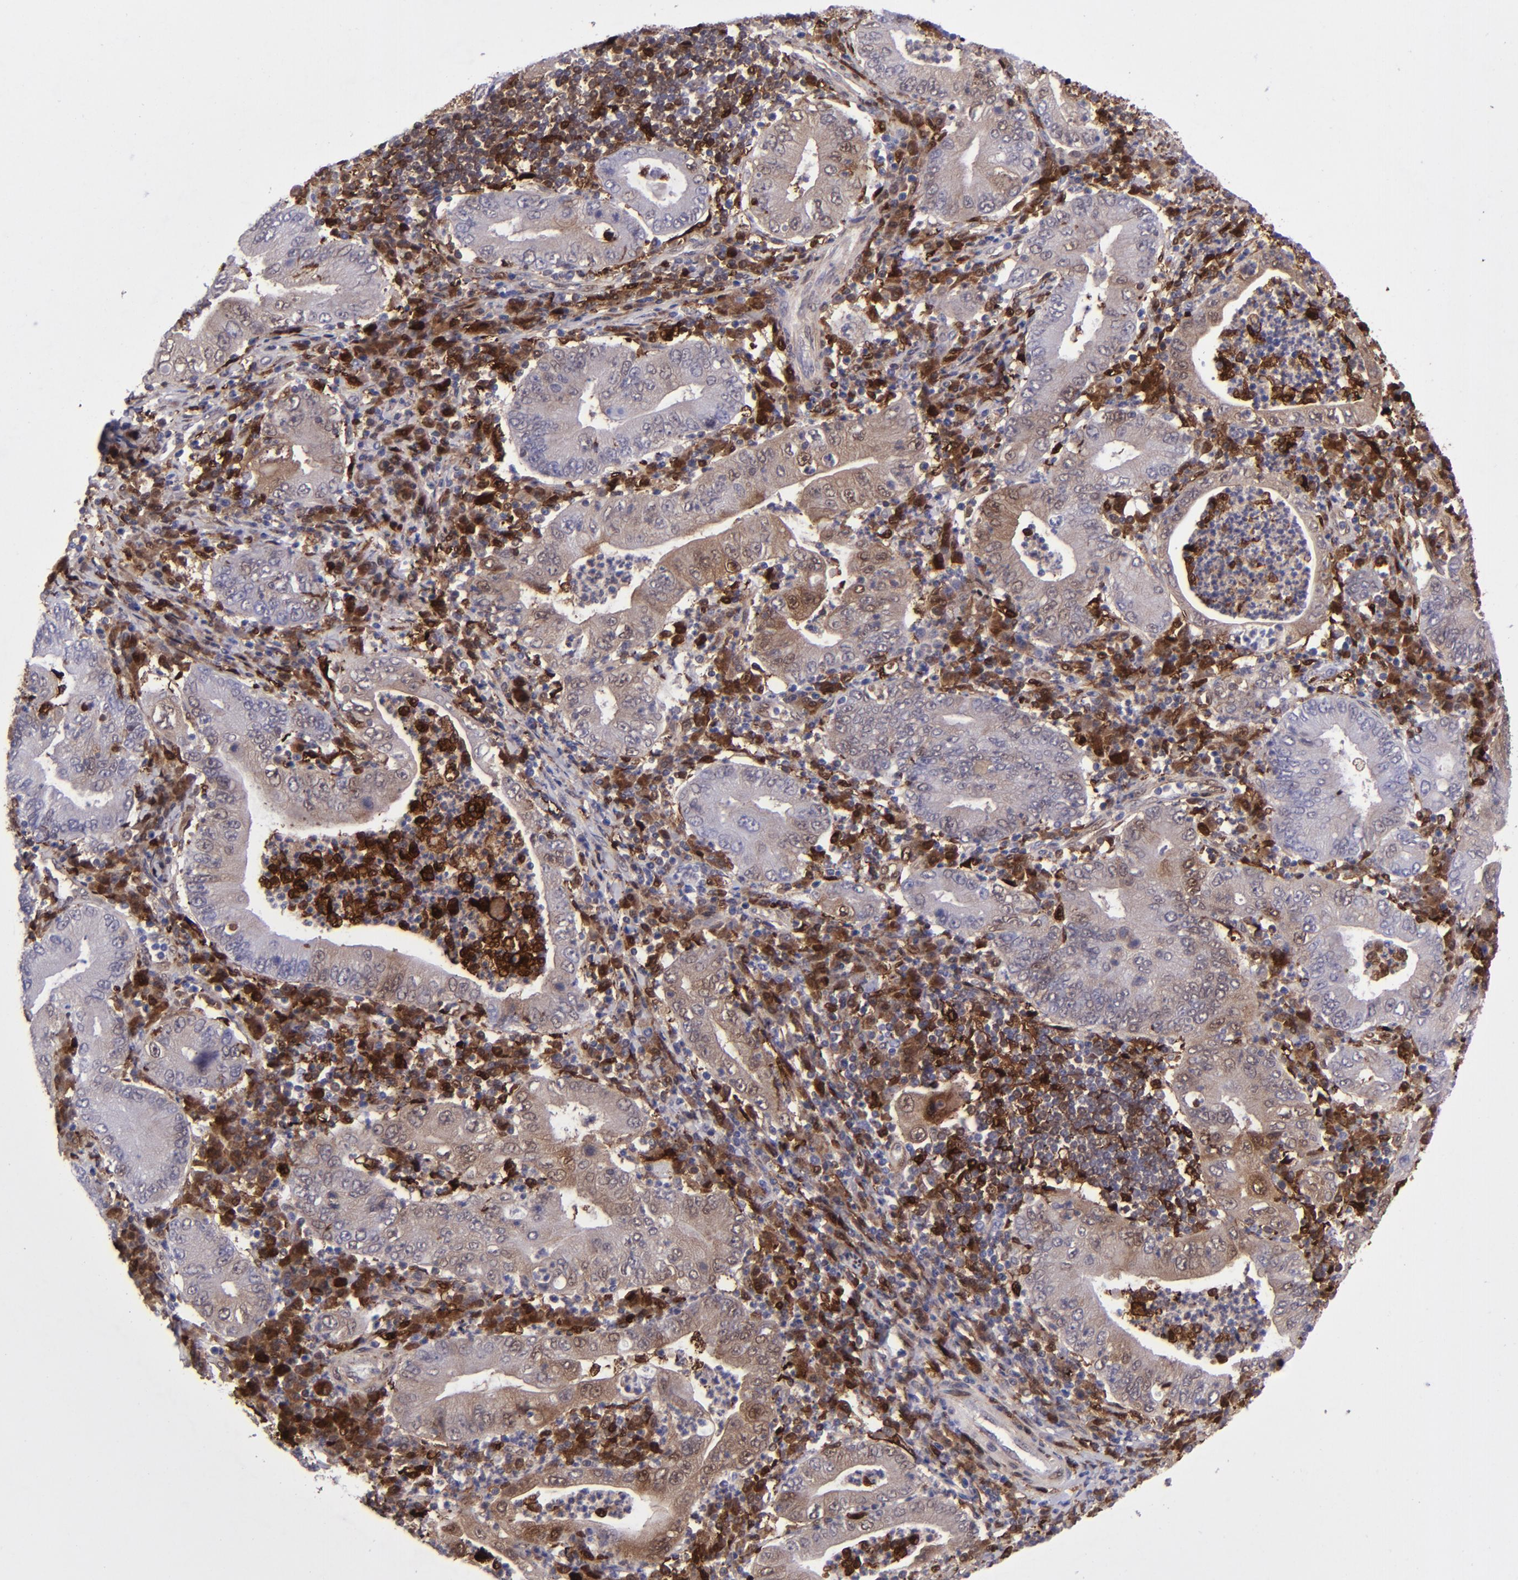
{"staining": {"intensity": "moderate", "quantity": ">75%", "location": "cytoplasmic/membranous"}, "tissue": "stomach cancer", "cell_type": "Tumor cells", "image_type": "cancer", "snomed": [{"axis": "morphology", "description": "Normal tissue, NOS"}, {"axis": "morphology", "description": "Adenocarcinoma, NOS"}, {"axis": "topography", "description": "Esophagus"}, {"axis": "topography", "description": "Stomach, upper"}, {"axis": "topography", "description": "Peripheral nerve tissue"}], "caption": "The immunohistochemical stain labels moderate cytoplasmic/membranous positivity in tumor cells of stomach cancer (adenocarcinoma) tissue. (brown staining indicates protein expression, while blue staining denotes nuclei).", "gene": "TYMP", "patient": {"sex": "male", "age": 62}}